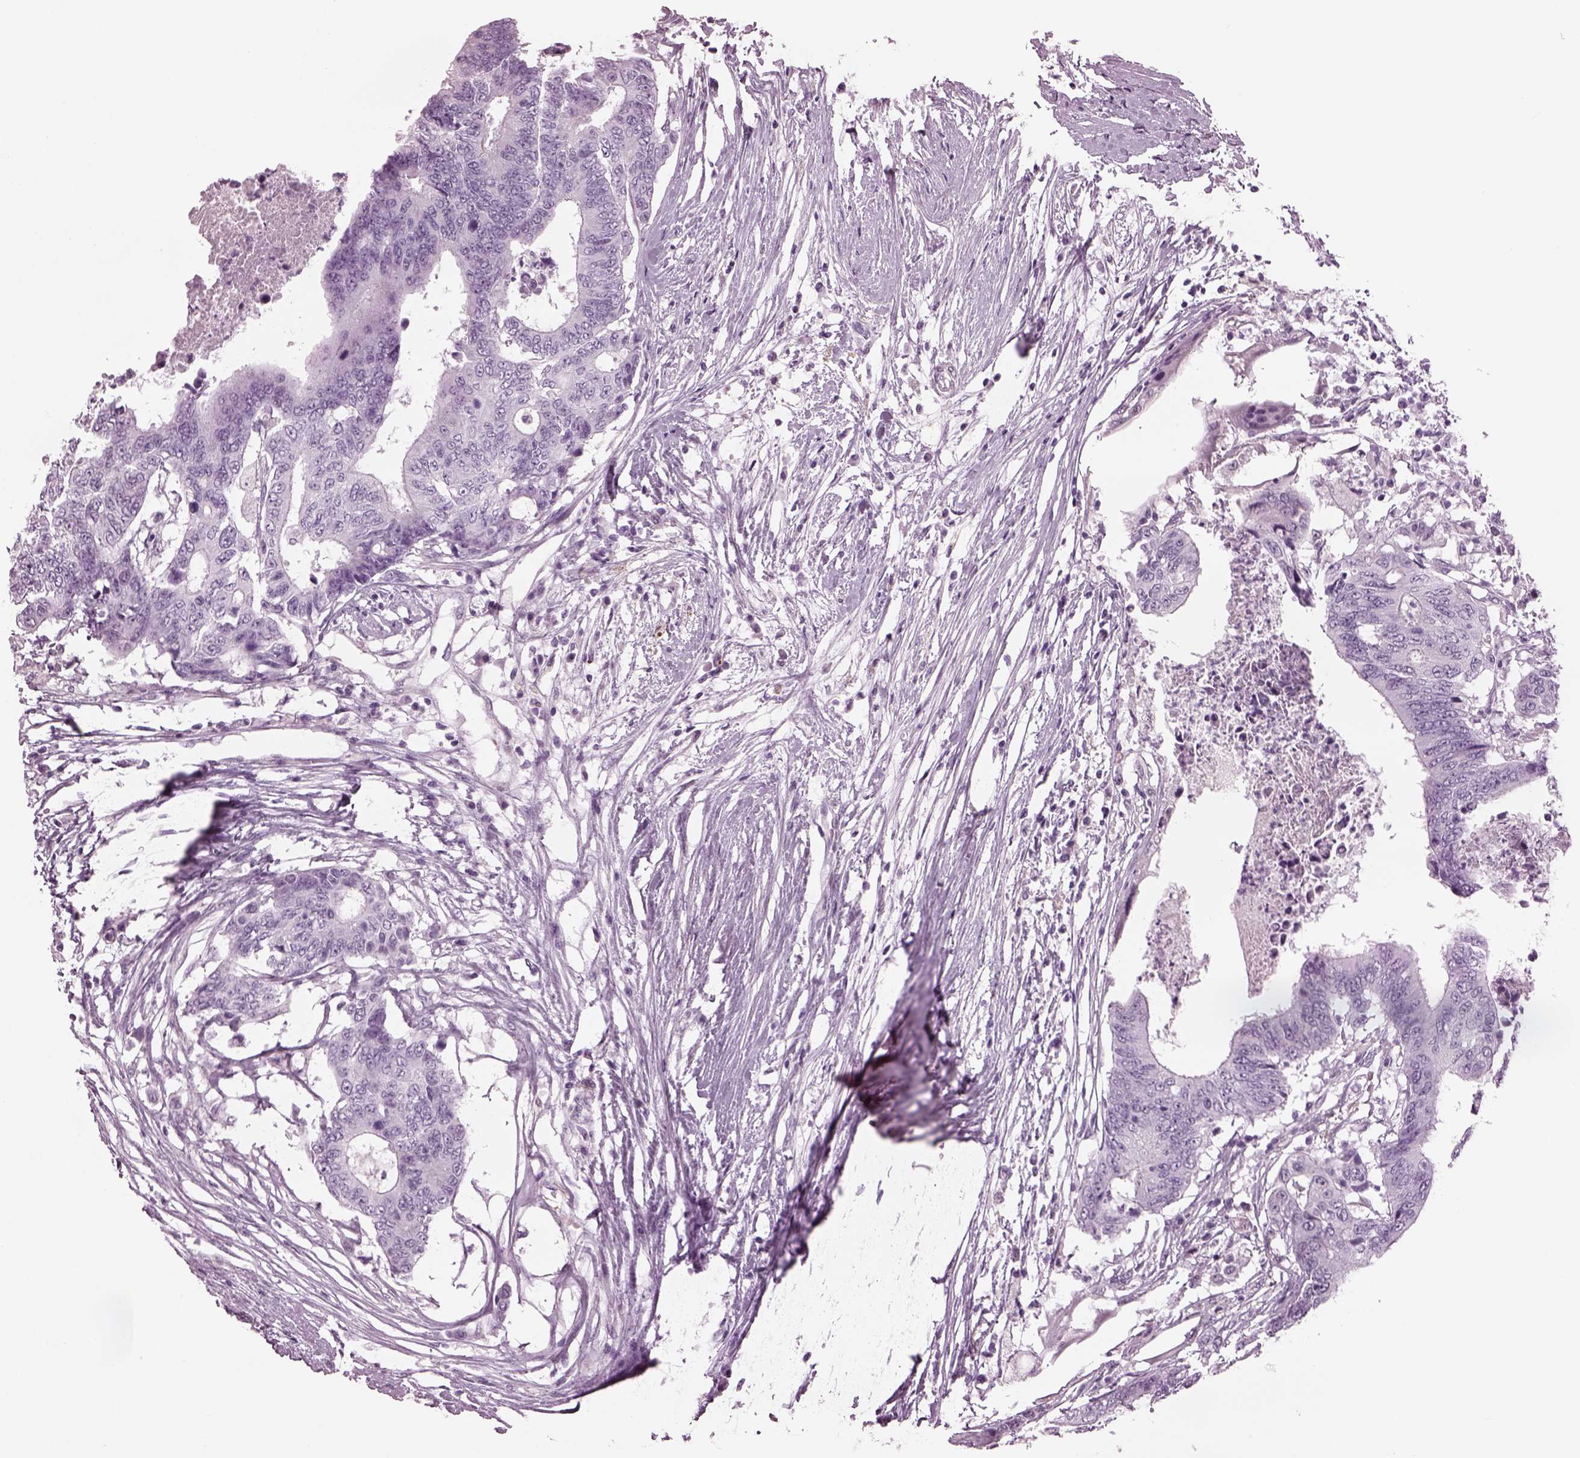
{"staining": {"intensity": "negative", "quantity": "none", "location": "none"}, "tissue": "colorectal cancer", "cell_type": "Tumor cells", "image_type": "cancer", "snomed": [{"axis": "morphology", "description": "Adenocarcinoma, NOS"}, {"axis": "topography", "description": "Colon"}], "caption": "High power microscopy micrograph of an IHC photomicrograph of adenocarcinoma (colorectal), revealing no significant staining in tumor cells.", "gene": "TPPP2", "patient": {"sex": "female", "age": 48}}